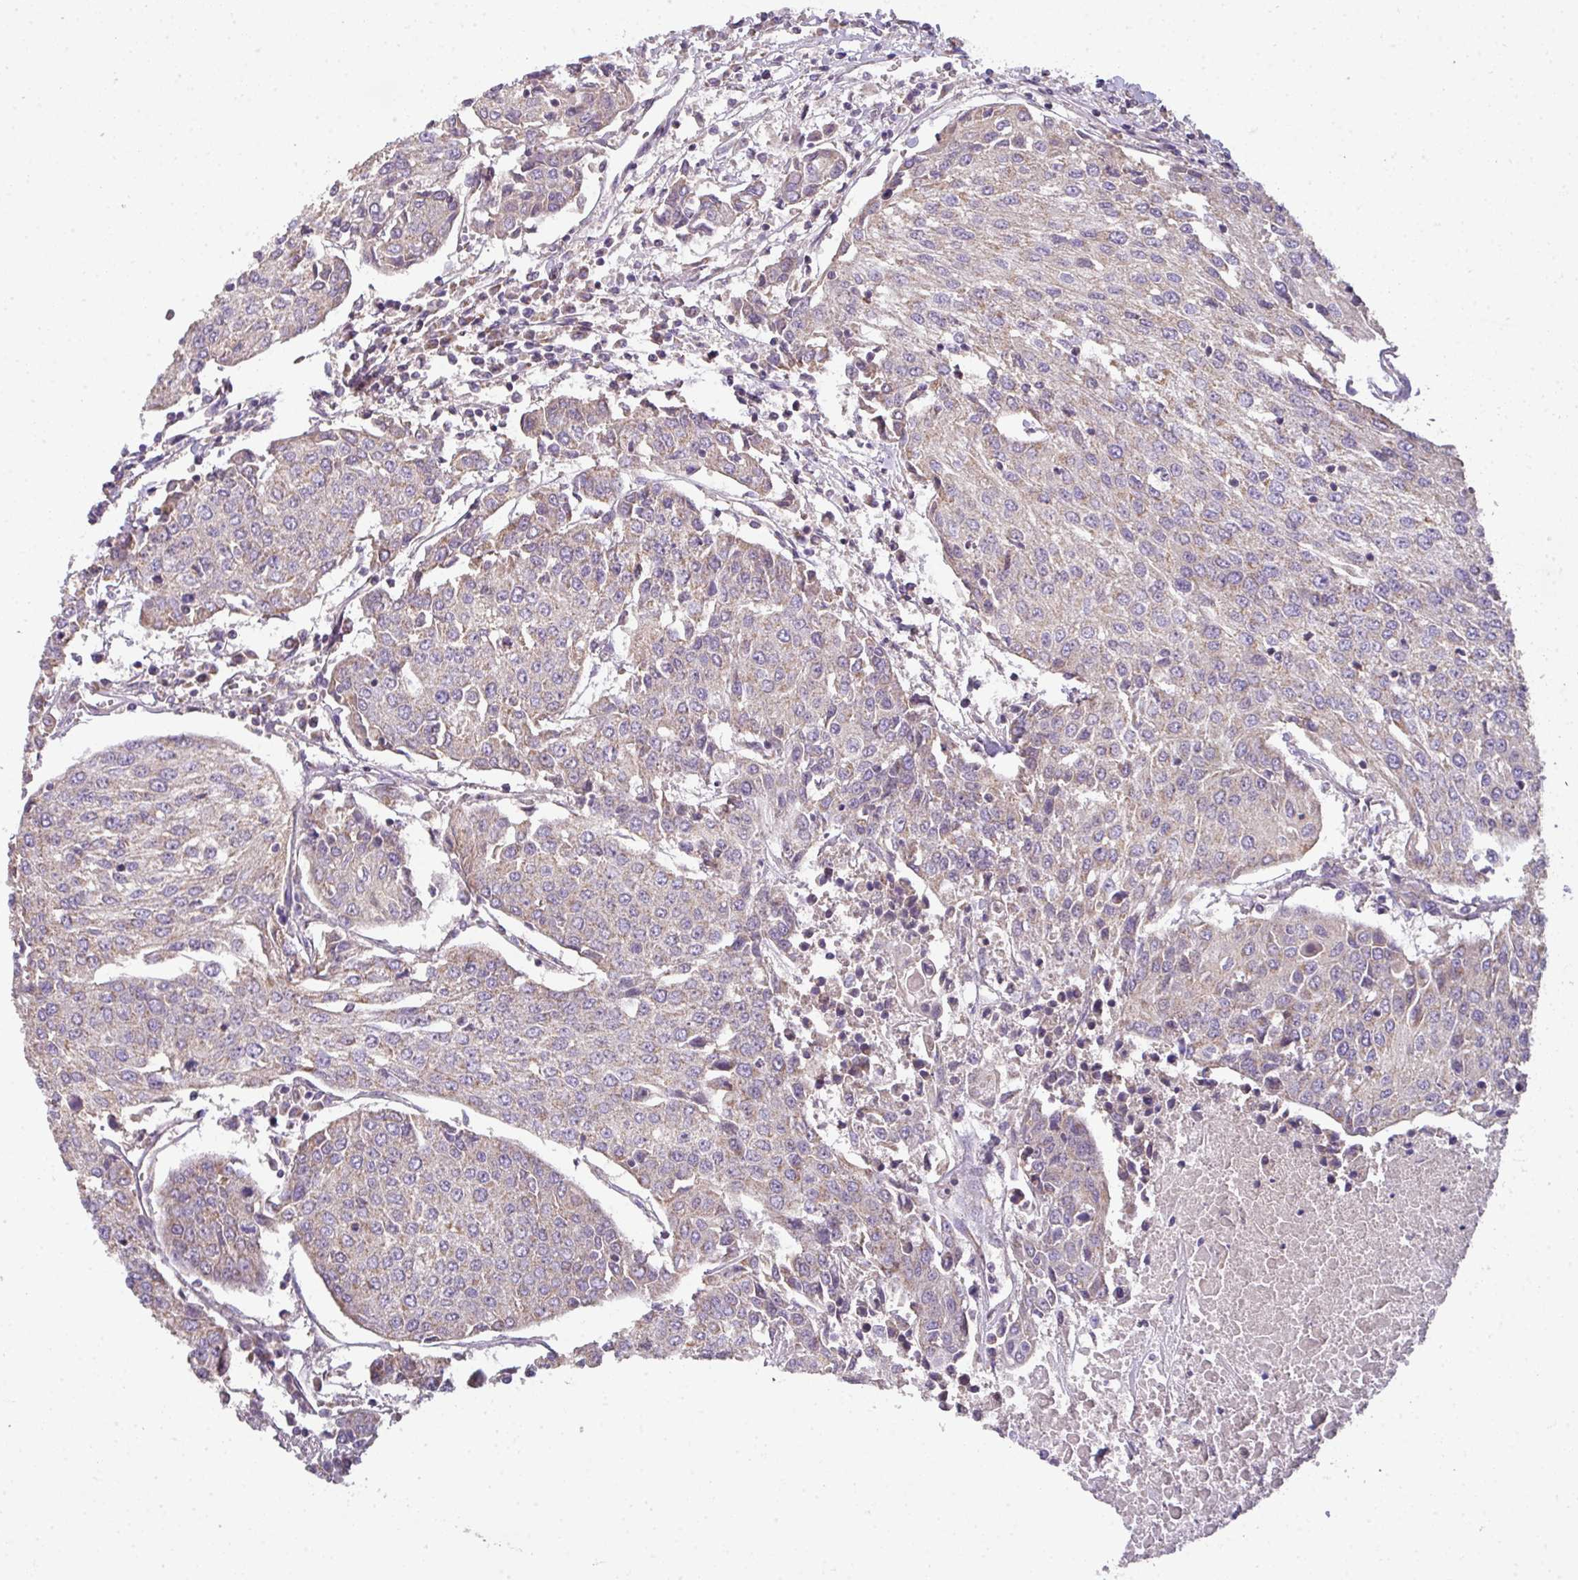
{"staining": {"intensity": "weak", "quantity": "25%-75%", "location": "cytoplasmic/membranous"}, "tissue": "urothelial cancer", "cell_type": "Tumor cells", "image_type": "cancer", "snomed": [{"axis": "morphology", "description": "Urothelial carcinoma, High grade"}, {"axis": "topography", "description": "Urinary bladder"}], "caption": "The immunohistochemical stain highlights weak cytoplasmic/membranous expression in tumor cells of high-grade urothelial carcinoma tissue.", "gene": "PALS2", "patient": {"sex": "female", "age": 85}}